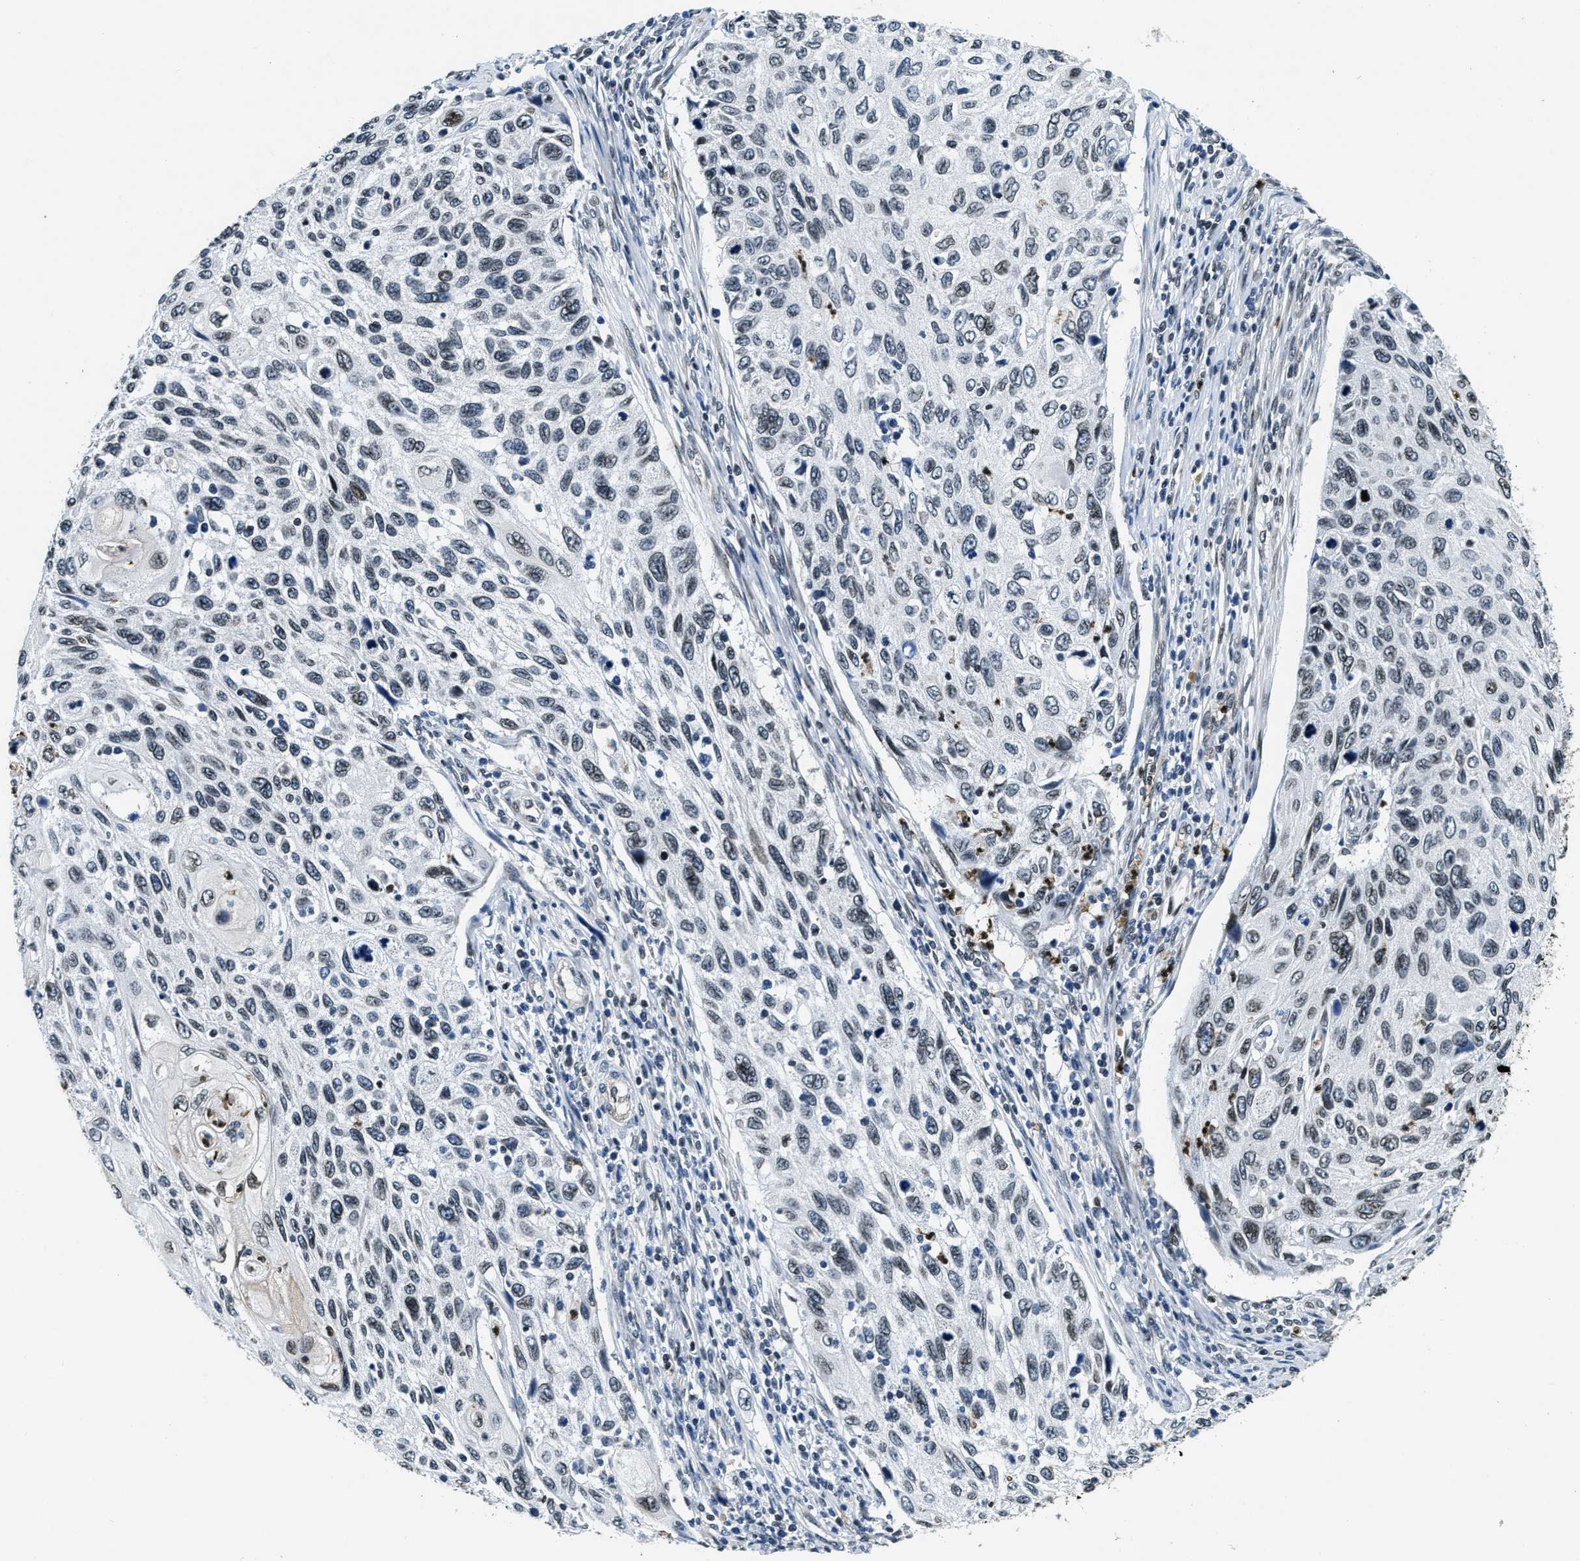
{"staining": {"intensity": "weak", "quantity": "25%-75%", "location": "nuclear"}, "tissue": "cervical cancer", "cell_type": "Tumor cells", "image_type": "cancer", "snomed": [{"axis": "morphology", "description": "Squamous cell carcinoma, NOS"}, {"axis": "topography", "description": "Cervix"}], "caption": "This photomicrograph displays cervical cancer (squamous cell carcinoma) stained with immunohistochemistry (IHC) to label a protein in brown. The nuclear of tumor cells show weak positivity for the protein. Nuclei are counter-stained blue.", "gene": "ZC3HC1", "patient": {"sex": "female", "age": 70}}